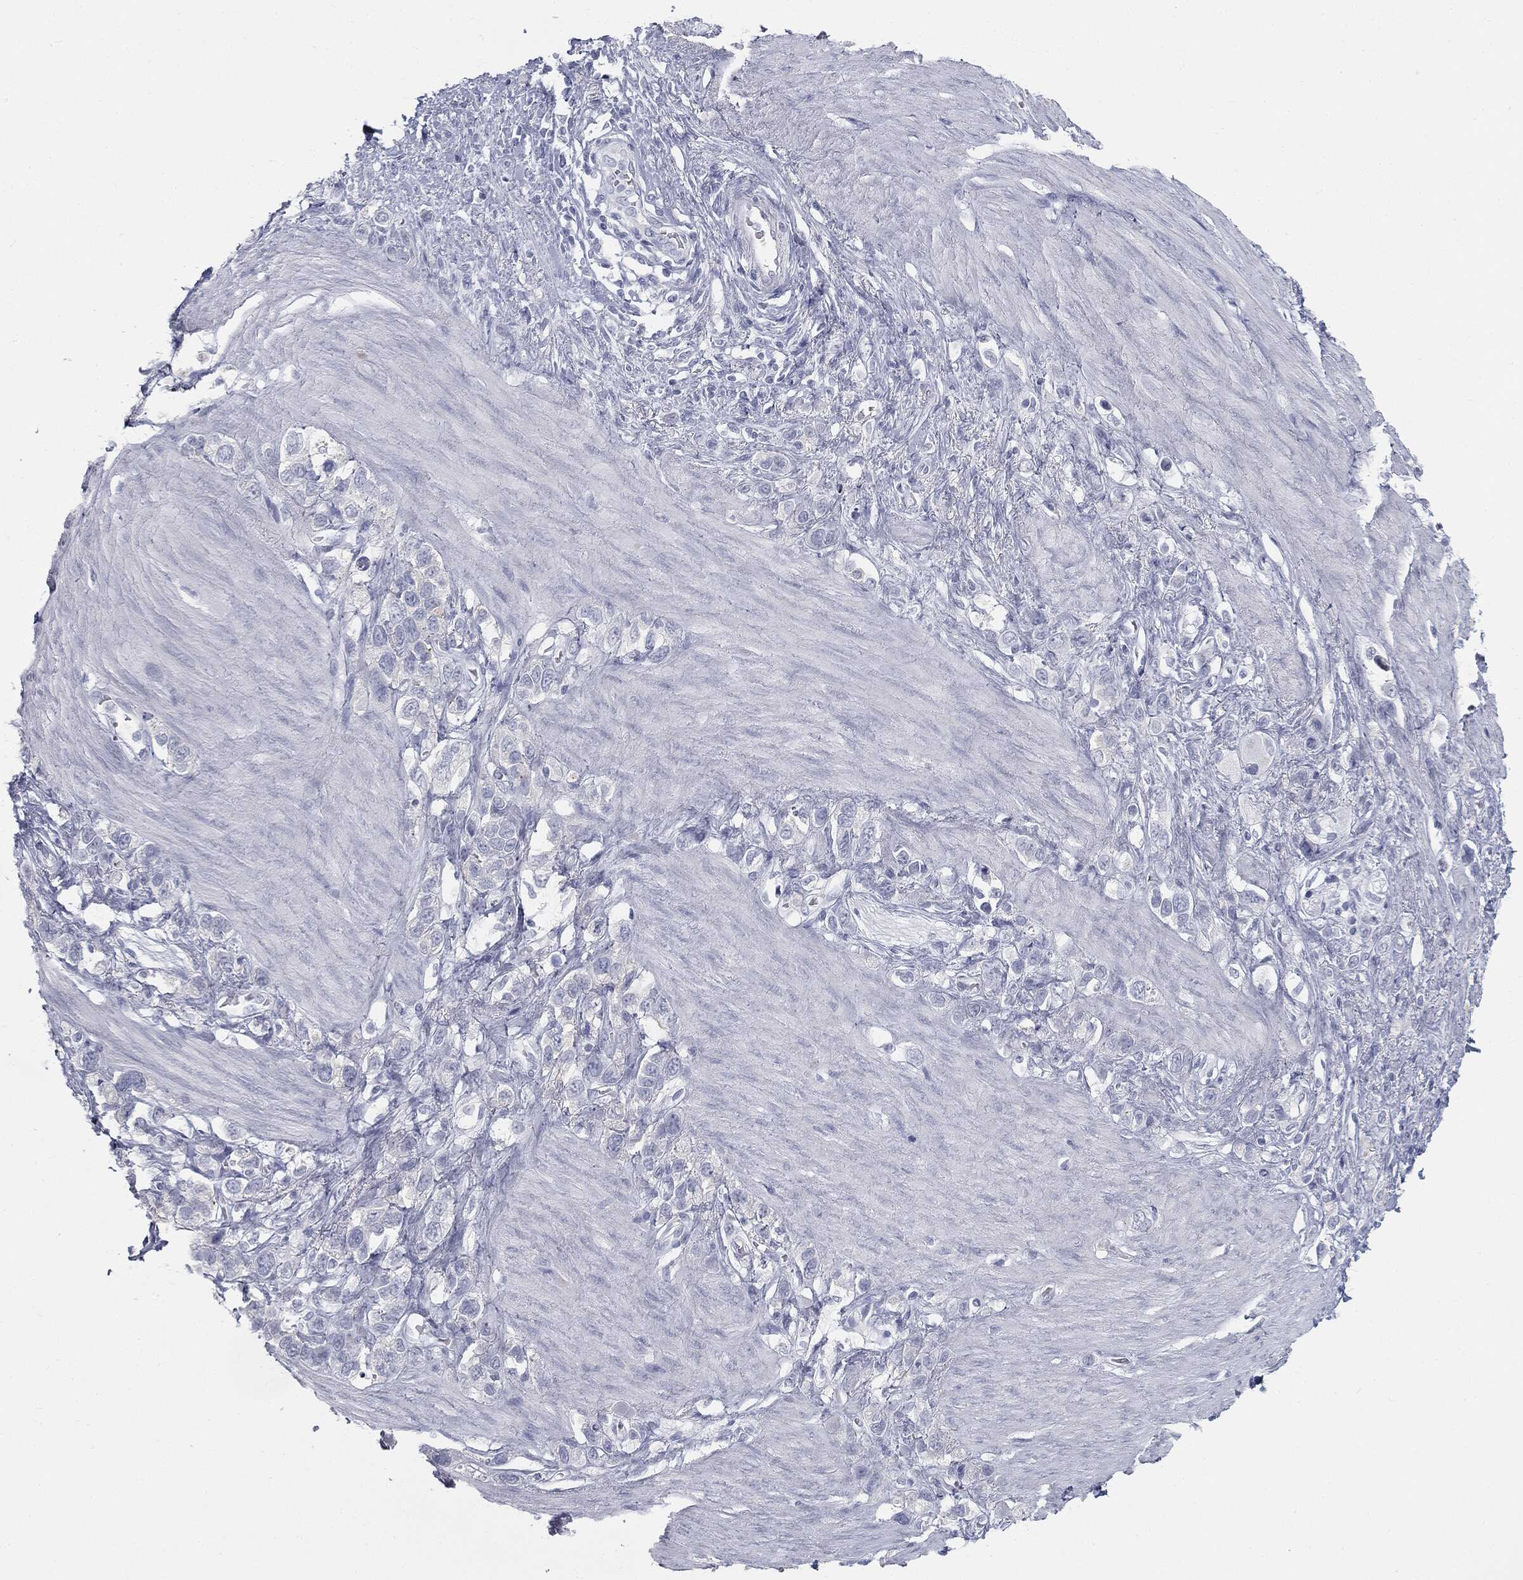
{"staining": {"intensity": "negative", "quantity": "none", "location": "none"}, "tissue": "stomach cancer", "cell_type": "Tumor cells", "image_type": "cancer", "snomed": [{"axis": "morphology", "description": "Adenocarcinoma, NOS"}, {"axis": "topography", "description": "Stomach"}], "caption": "High magnification brightfield microscopy of stomach cancer (adenocarcinoma) stained with DAB (brown) and counterstained with hematoxylin (blue): tumor cells show no significant staining.", "gene": "TPO", "patient": {"sex": "female", "age": 65}}